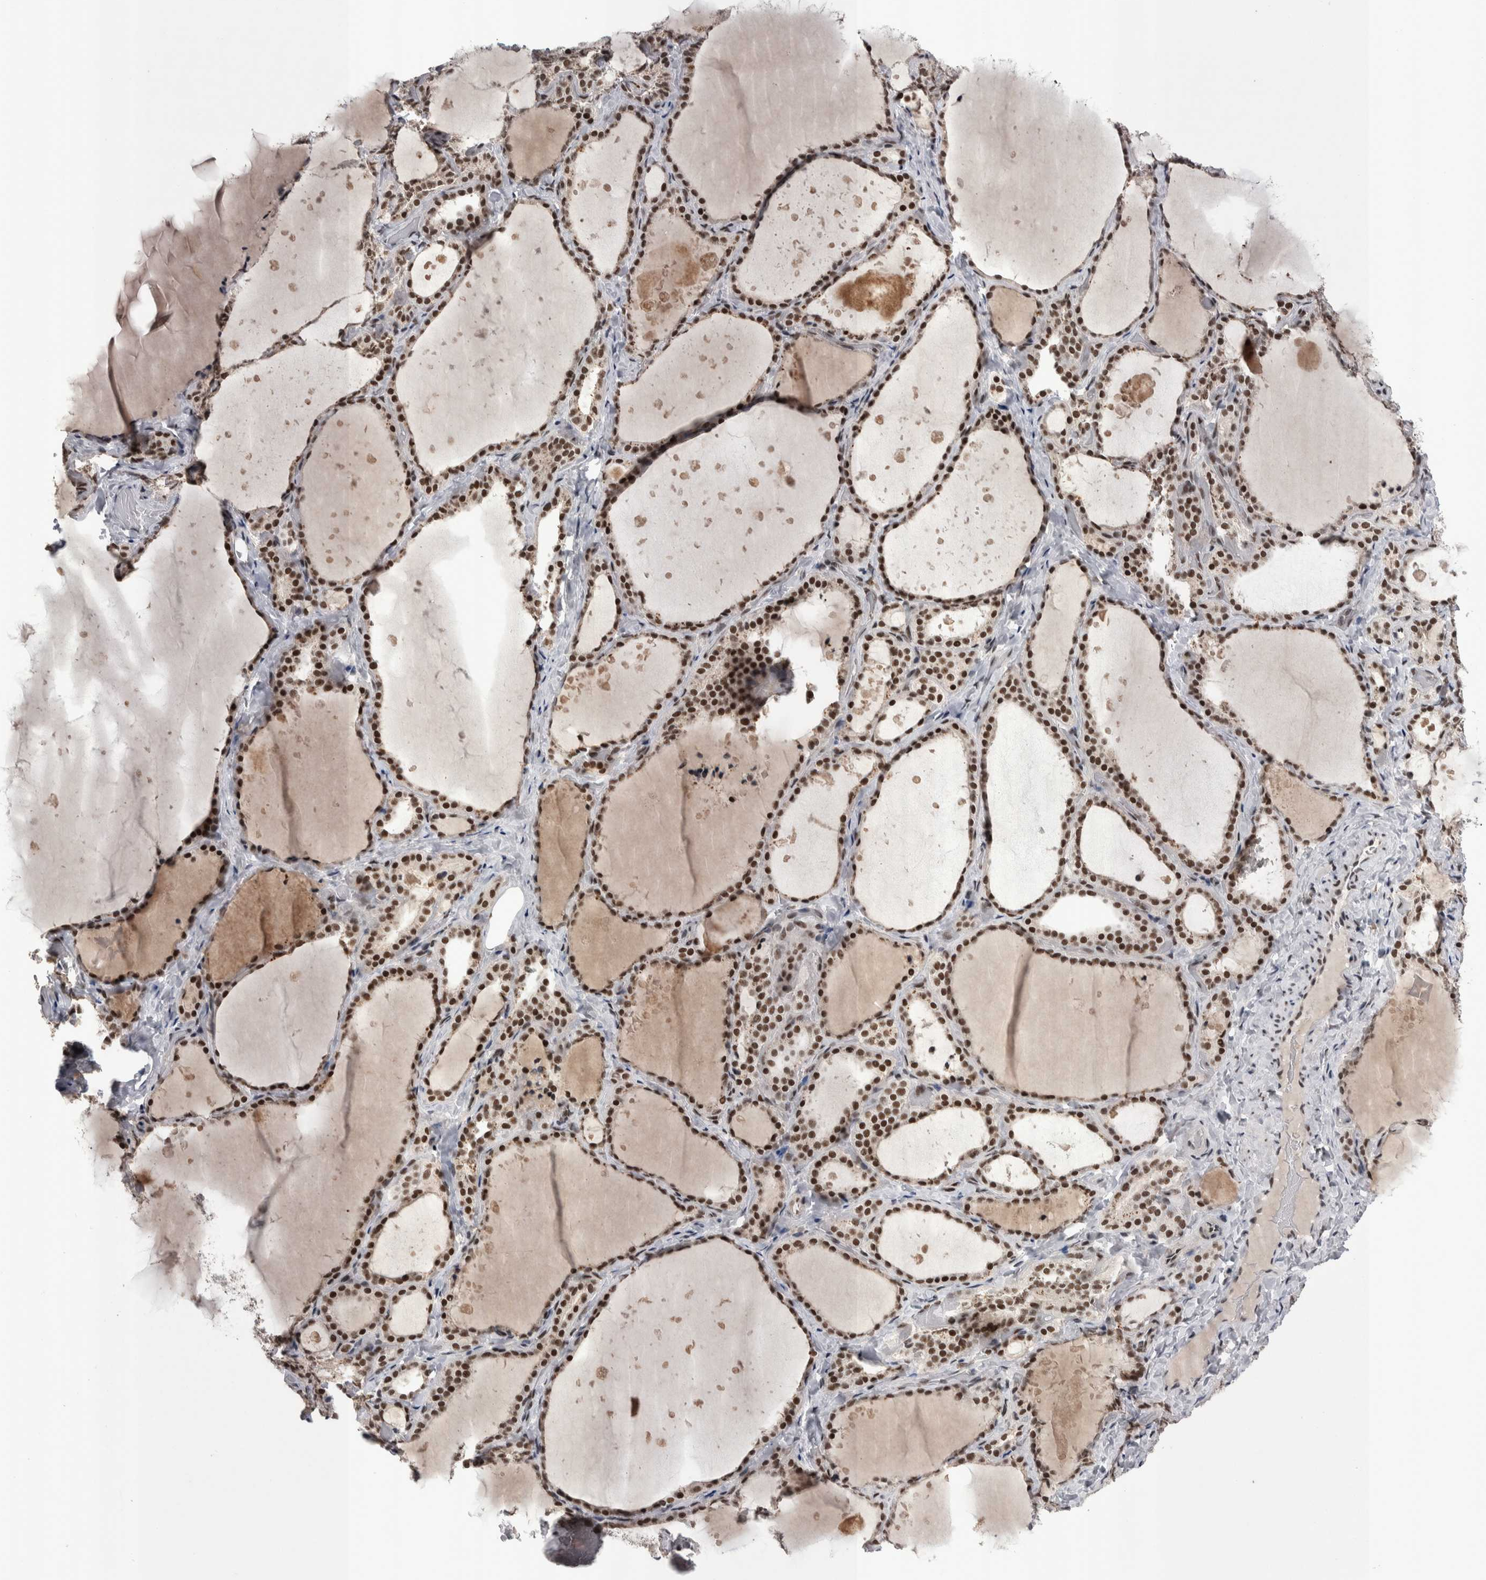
{"staining": {"intensity": "strong", "quantity": ">75%", "location": "nuclear"}, "tissue": "thyroid gland", "cell_type": "Glandular cells", "image_type": "normal", "snomed": [{"axis": "morphology", "description": "Normal tissue, NOS"}, {"axis": "topography", "description": "Thyroid gland"}], "caption": "Immunohistochemical staining of benign human thyroid gland displays >75% levels of strong nuclear protein positivity in approximately >75% of glandular cells. Nuclei are stained in blue.", "gene": "DMTF1", "patient": {"sex": "female", "age": 44}}